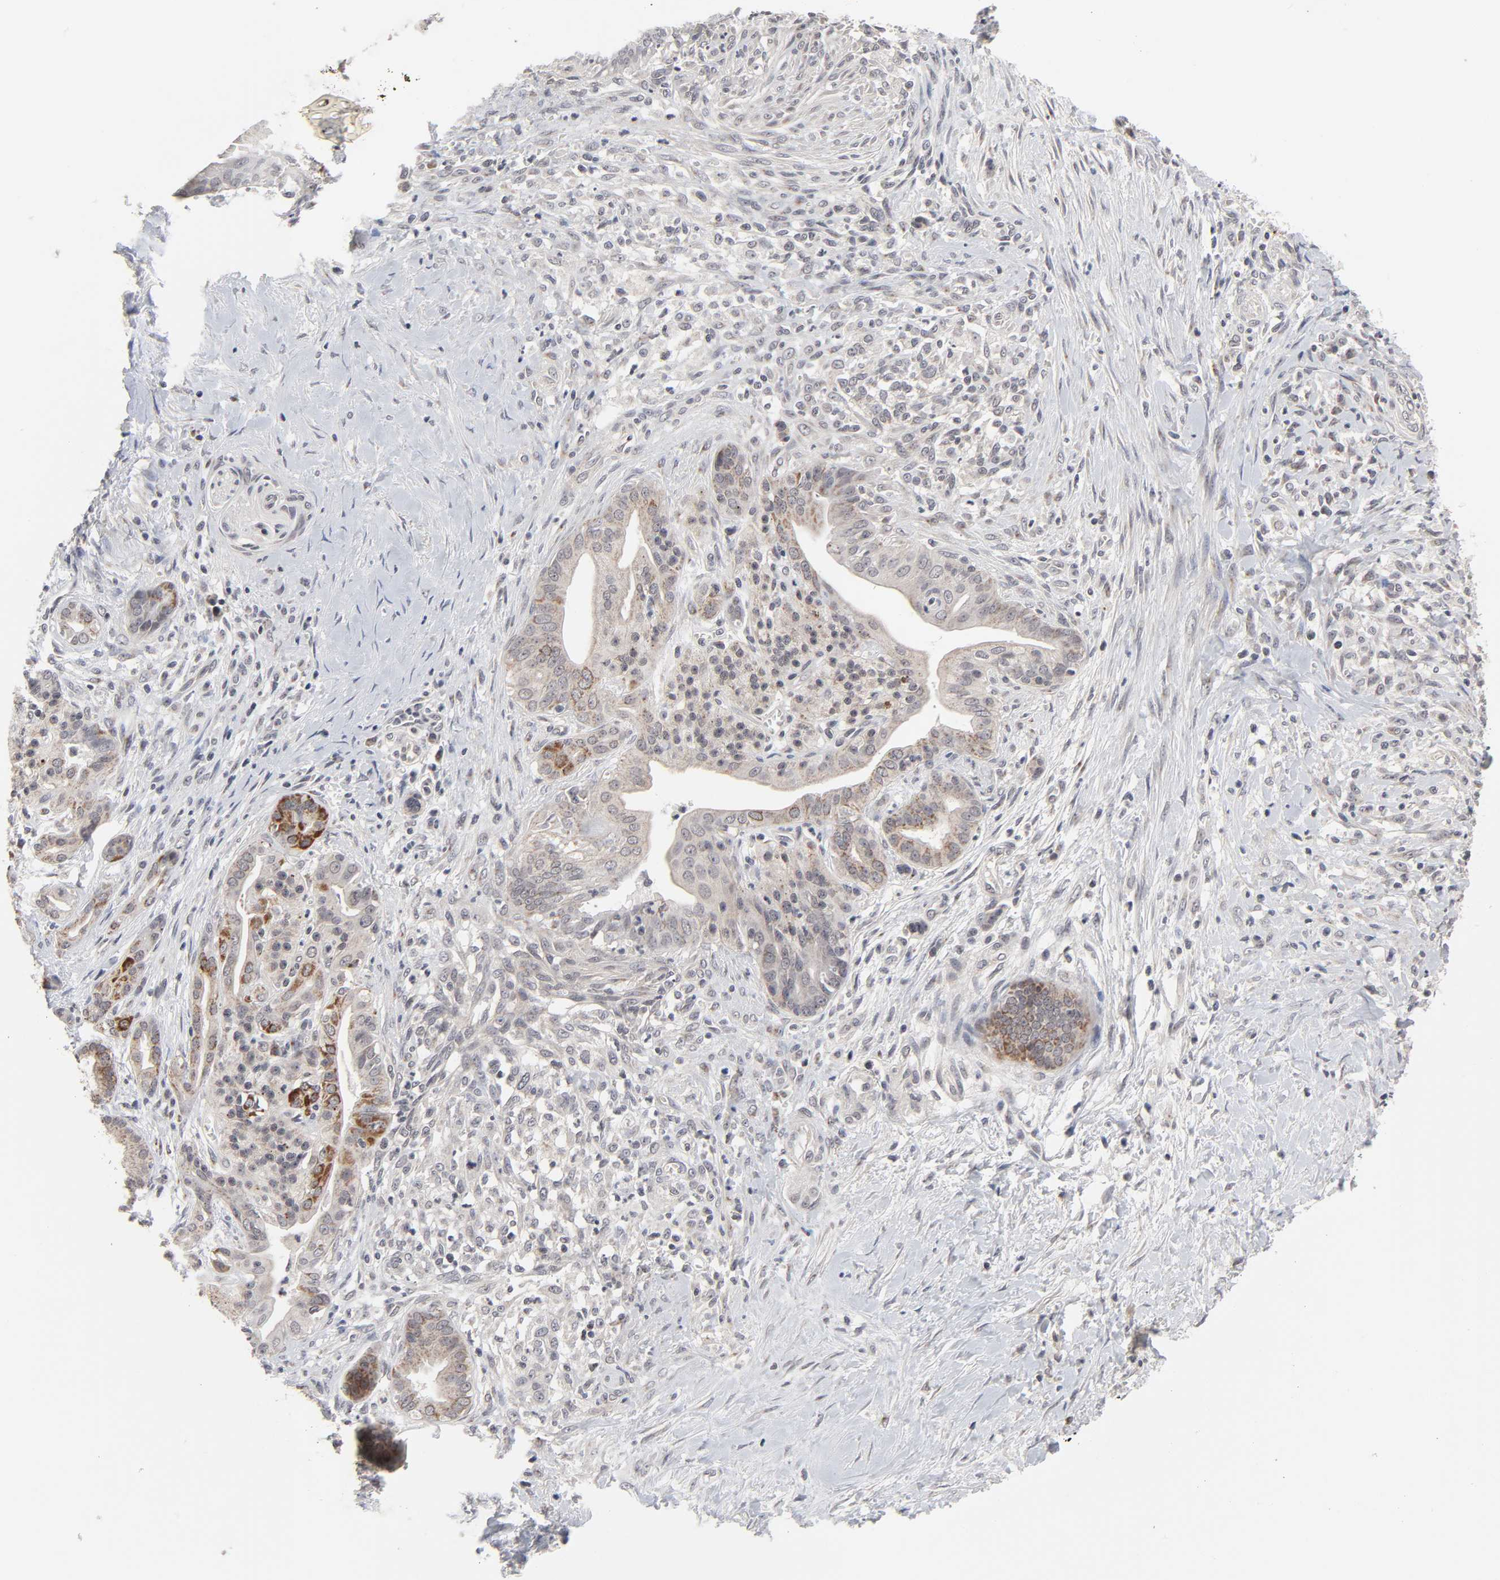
{"staining": {"intensity": "moderate", "quantity": ">75%", "location": "nuclear"}, "tissue": "pancreatic cancer", "cell_type": "Tumor cells", "image_type": "cancer", "snomed": [{"axis": "morphology", "description": "Adenocarcinoma, NOS"}, {"axis": "topography", "description": "Pancreas"}], "caption": "Pancreatic adenocarcinoma stained with immunohistochemistry (IHC) reveals moderate nuclear staining in about >75% of tumor cells. (Stains: DAB (3,3'-diaminobenzidine) in brown, nuclei in blue, Microscopy: brightfield microscopy at high magnification).", "gene": "AUH", "patient": {"sex": "male", "age": 59}}